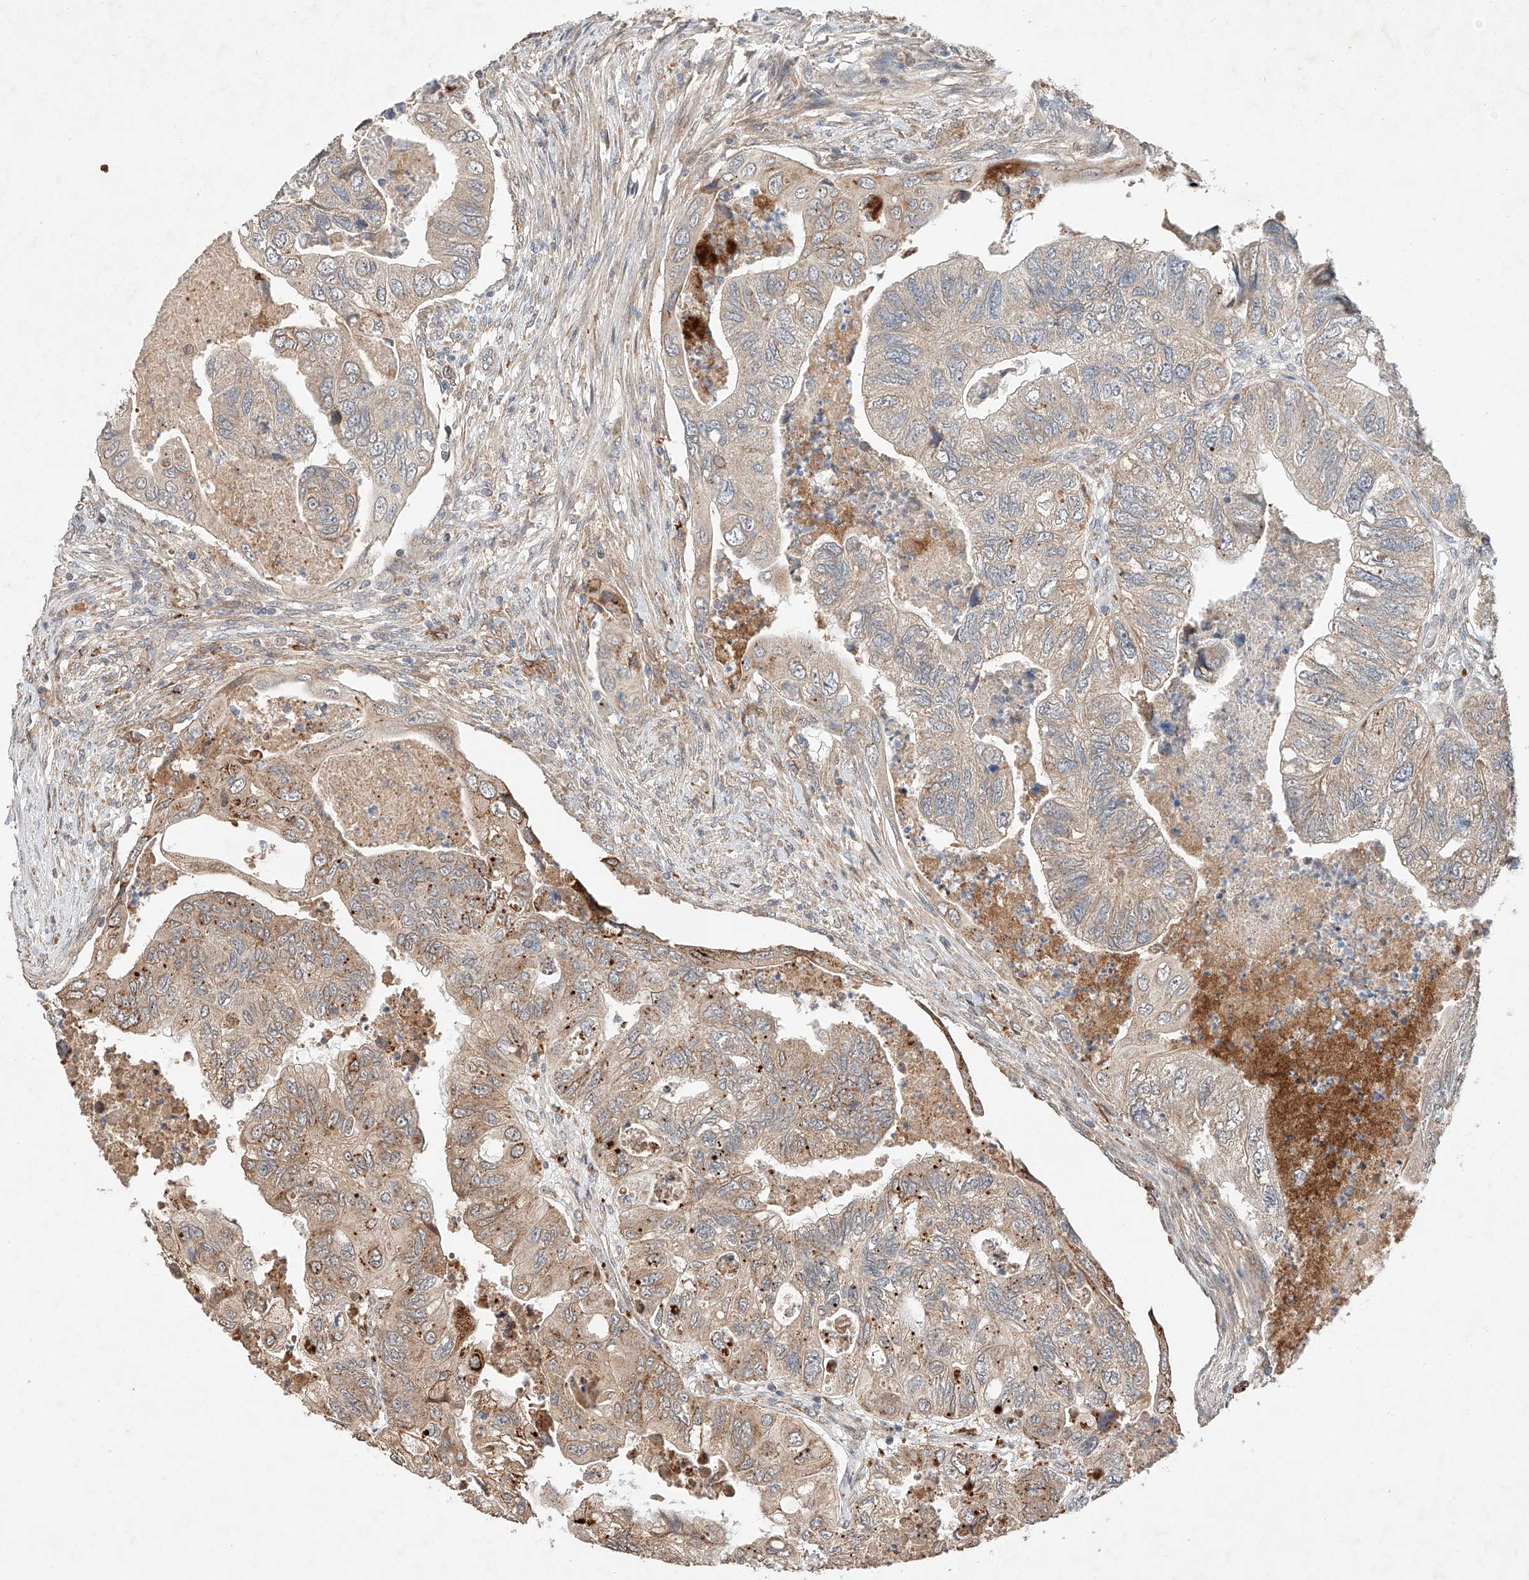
{"staining": {"intensity": "weak", "quantity": ">75%", "location": "cytoplasmic/membranous"}, "tissue": "colorectal cancer", "cell_type": "Tumor cells", "image_type": "cancer", "snomed": [{"axis": "morphology", "description": "Adenocarcinoma, NOS"}, {"axis": "topography", "description": "Rectum"}], "caption": "Protein expression analysis of human adenocarcinoma (colorectal) reveals weak cytoplasmic/membranous expression in about >75% of tumor cells. Nuclei are stained in blue.", "gene": "SUSD6", "patient": {"sex": "male", "age": 63}}